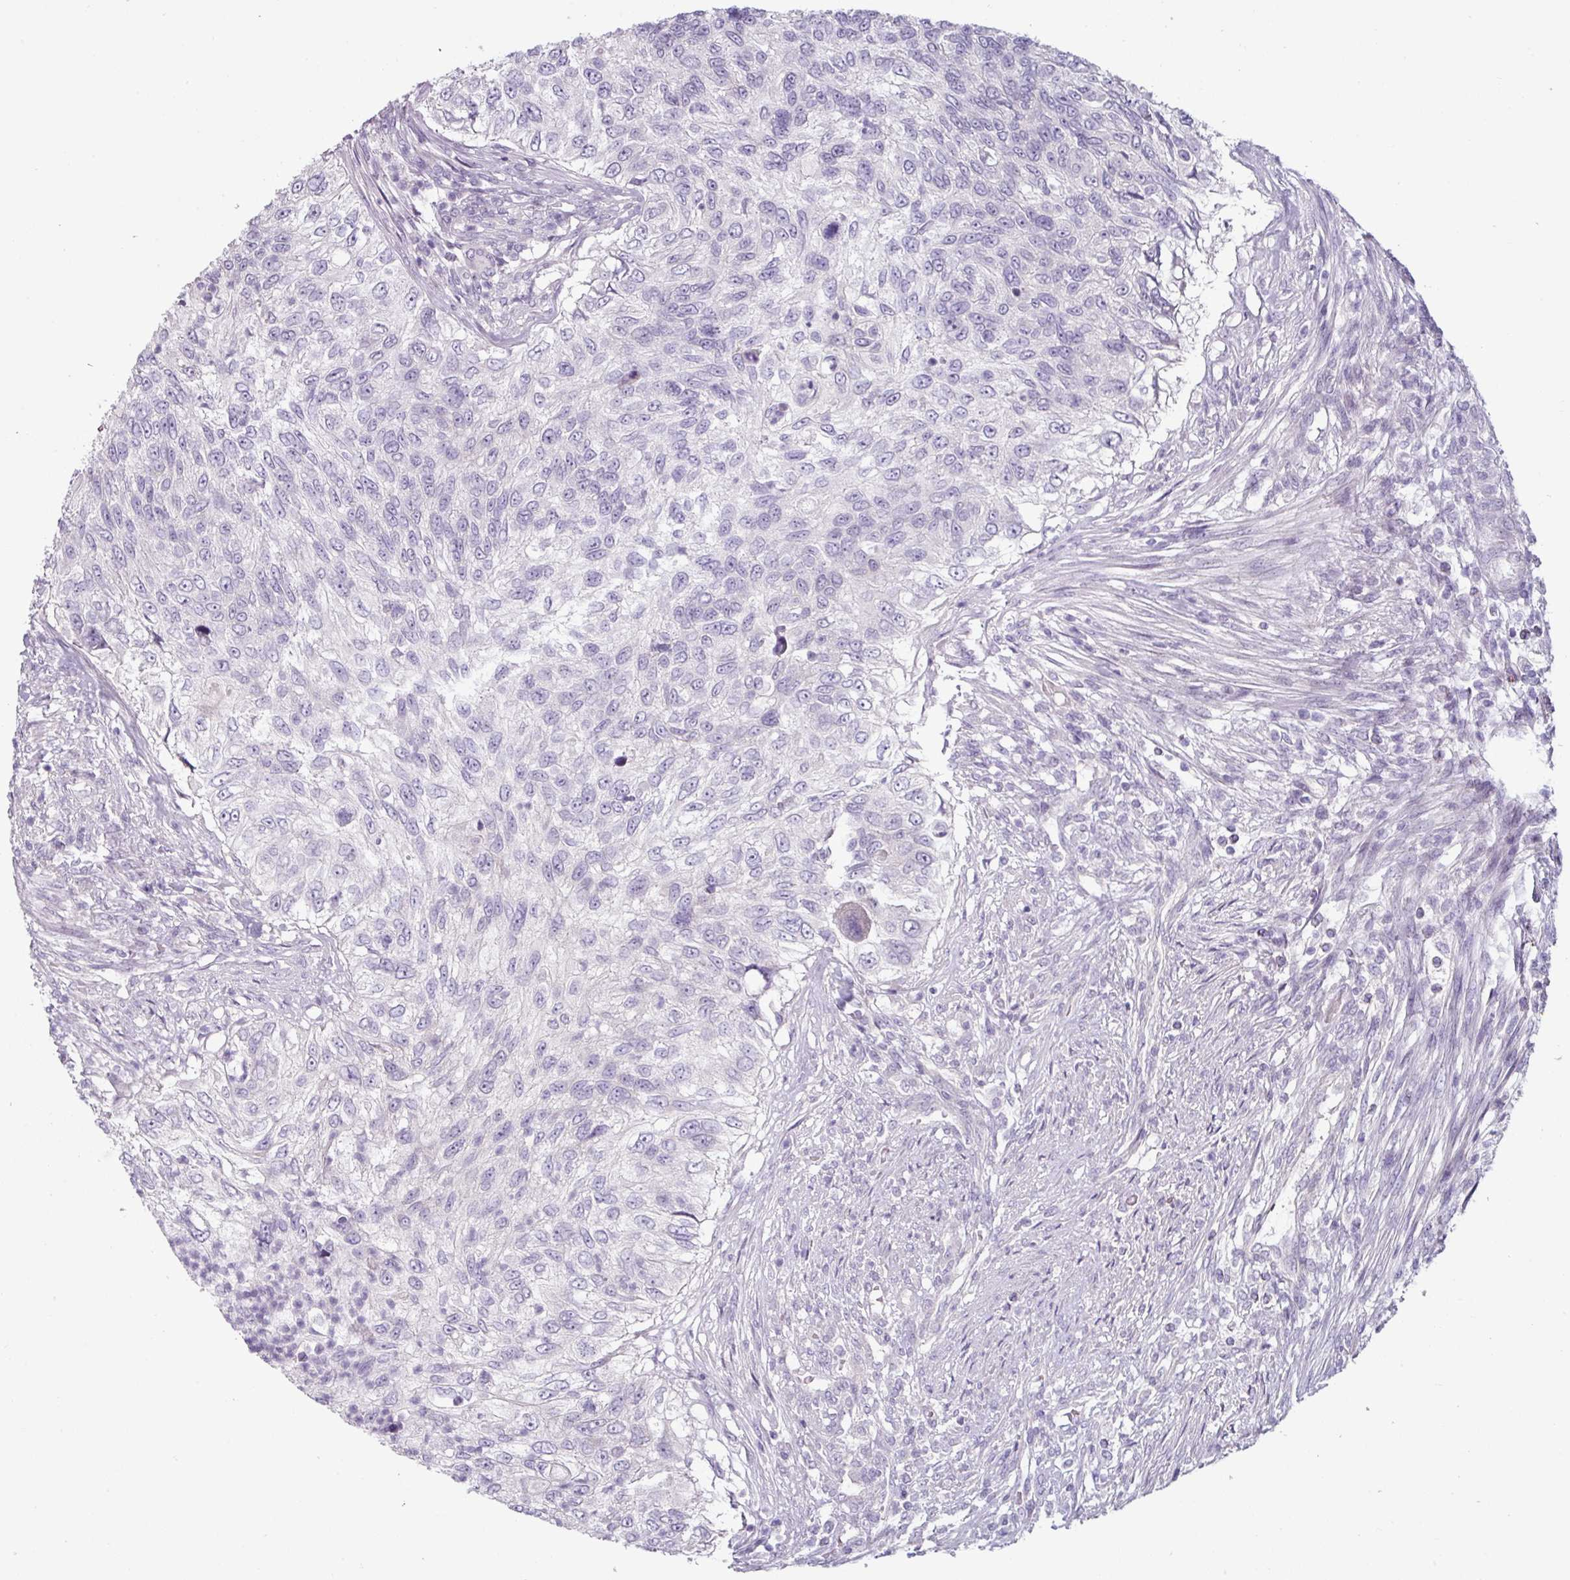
{"staining": {"intensity": "negative", "quantity": "none", "location": "none"}, "tissue": "urothelial cancer", "cell_type": "Tumor cells", "image_type": "cancer", "snomed": [{"axis": "morphology", "description": "Urothelial carcinoma, High grade"}, {"axis": "topography", "description": "Urinary bladder"}], "caption": "The IHC histopathology image has no significant positivity in tumor cells of urothelial cancer tissue. Brightfield microscopy of immunohistochemistry stained with DAB (3,3'-diaminobenzidine) (brown) and hematoxylin (blue), captured at high magnification.", "gene": "MTMR14", "patient": {"sex": "female", "age": 60}}